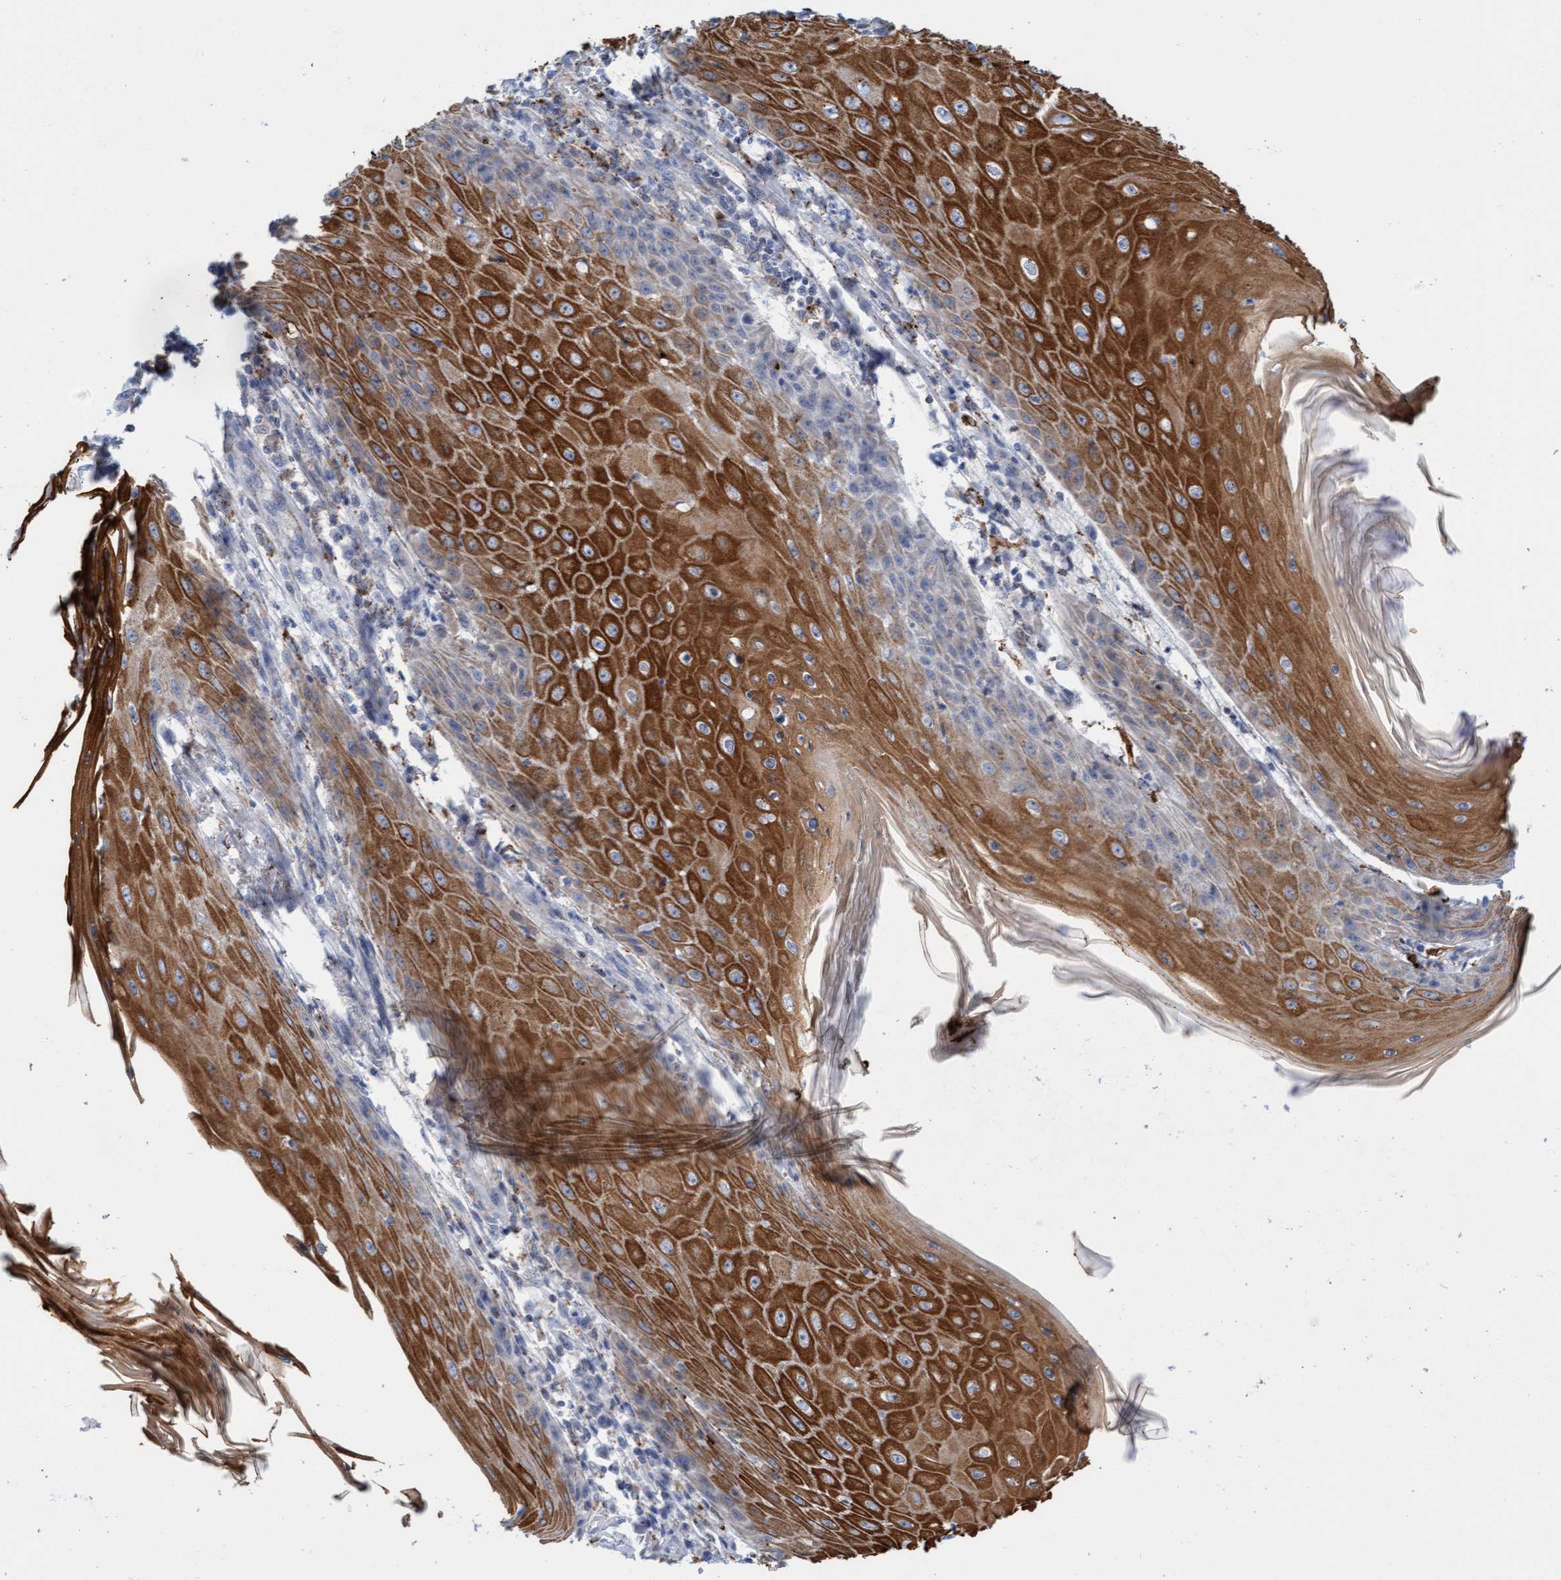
{"staining": {"intensity": "strong", "quantity": ">75%", "location": "cytoplasmic/membranous"}, "tissue": "skin cancer", "cell_type": "Tumor cells", "image_type": "cancer", "snomed": [{"axis": "morphology", "description": "Squamous cell carcinoma, NOS"}, {"axis": "topography", "description": "Skin"}], "caption": "Immunohistochemistry (IHC) image of neoplastic tissue: squamous cell carcinoma (skin) stained using immunohistochemistry (IHC) exhibits high levels of strong protein expression localized specifically in the cytoplasmic/membranous of tumor cells, appearing as a cytoplasmic/membranous brown color.", "gene": "SGSH", "patient": {"sex": "female", "age": 73}}